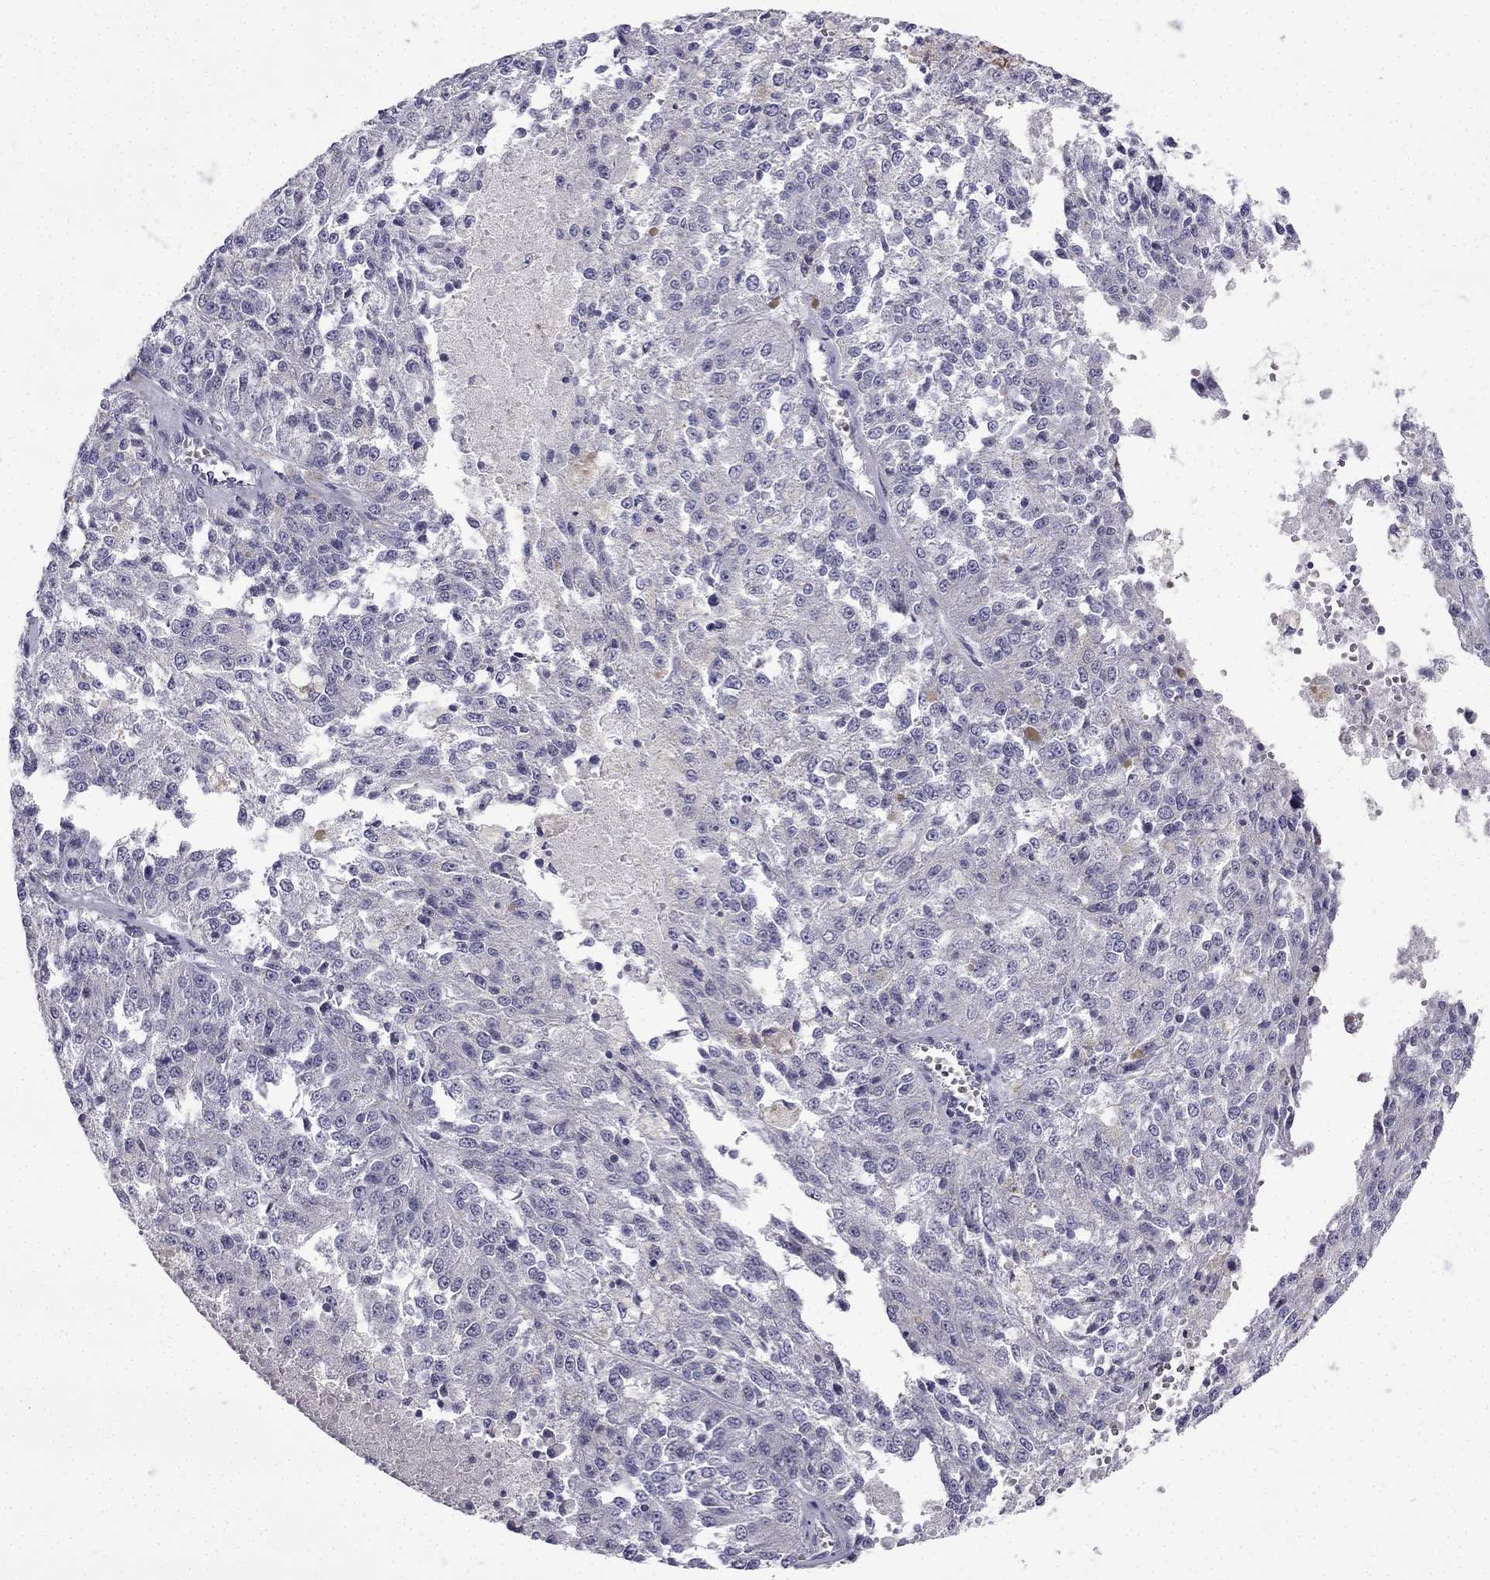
{"staining": {"intensity": "negative", "quantity": "none", "location": "none"}, "tissue": "melanoma", "cell_type": "Tumor cells", "image_type": "cancer", "snomed": [{"axis": "morphology", "description": "Malignant melanoma, Metastatic site"}, {"axis": "topography", "description": "Lymph node"}], "caption": "Human melanoma stained for a protein using IHC exhibits no expression in tumor cells.", "gene": "CFAP53", "patient": {"sex": "female", "age": 64}}